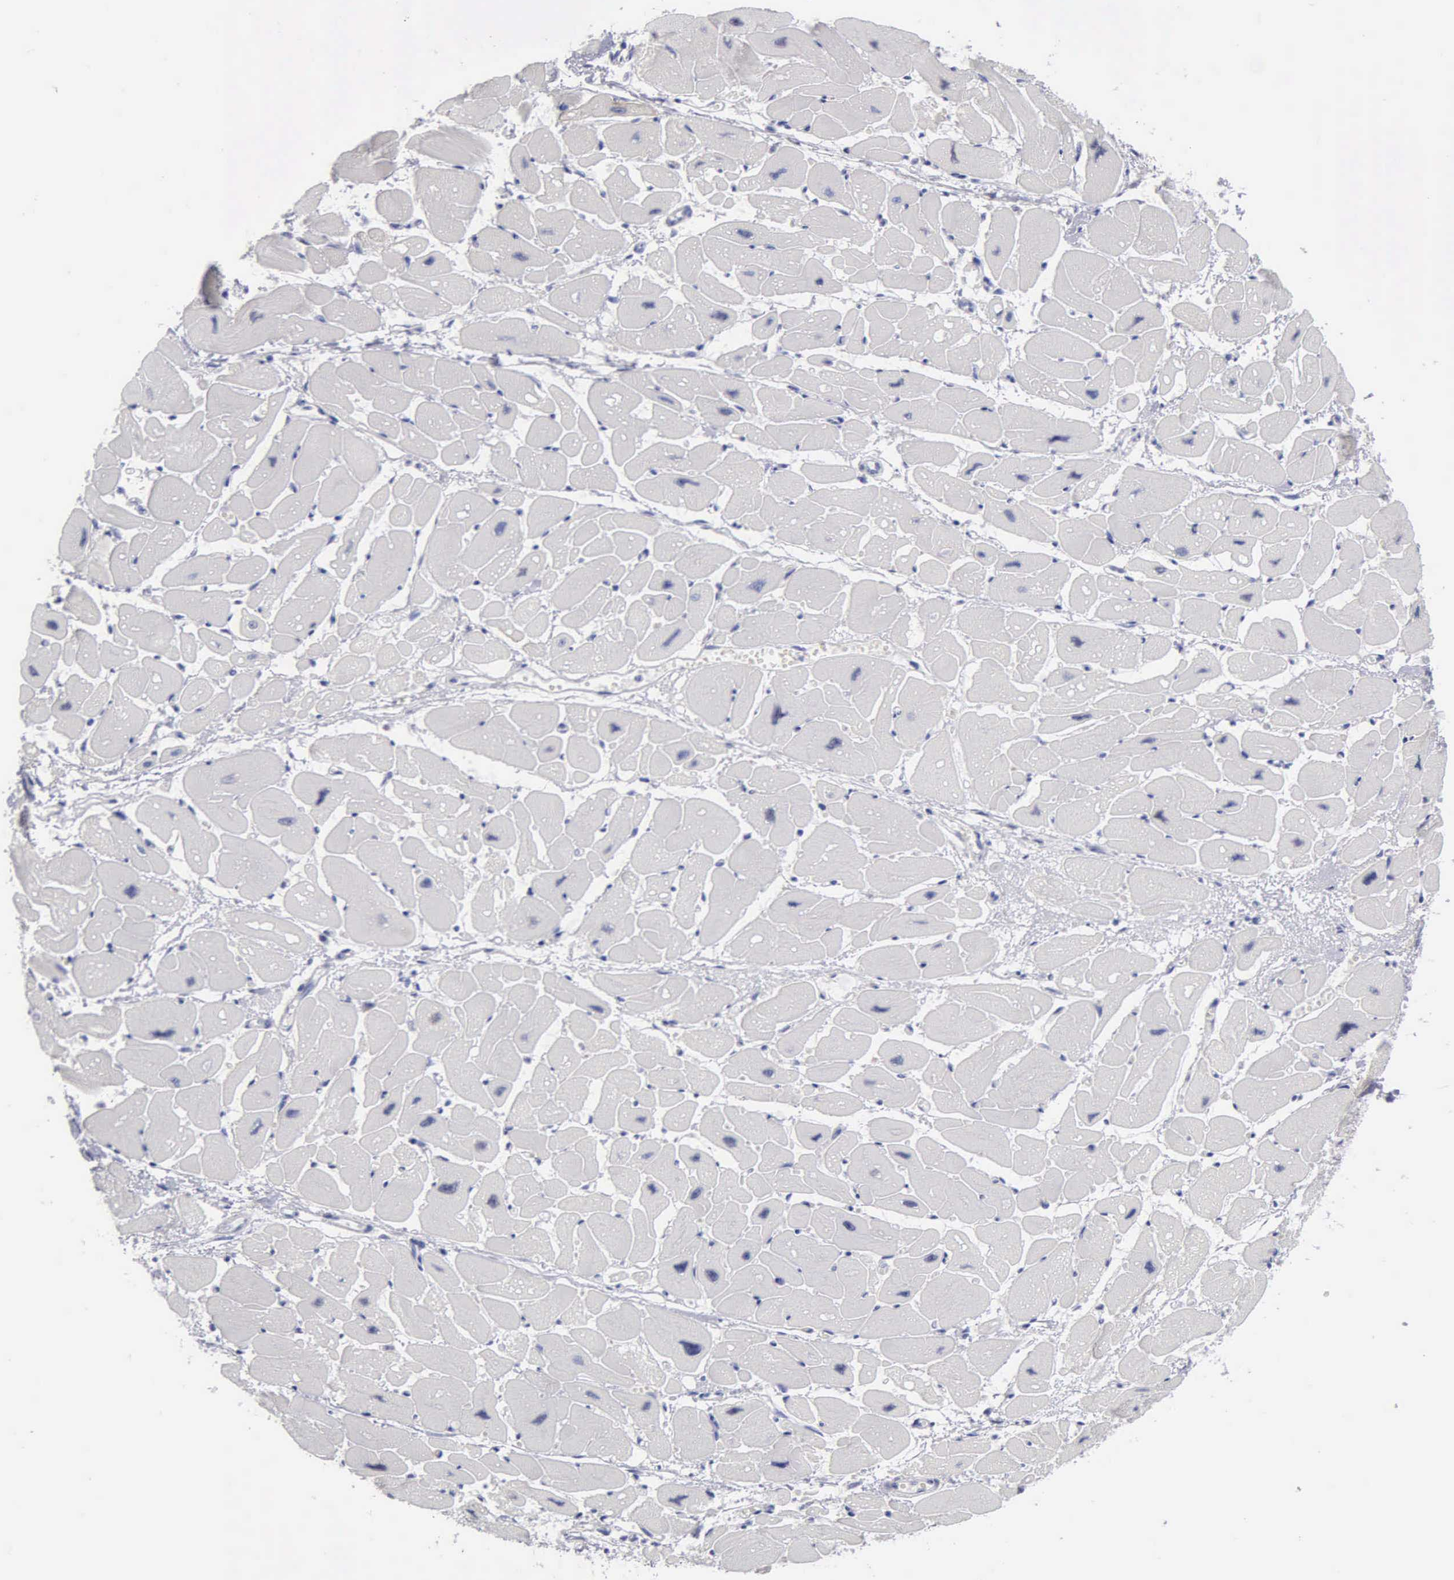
{"staining": {"intensity": "negative", "quantity": "none", "location": "none"}, "tissue": "heart muscle", "cell_type": "Cardiomyocytes", "image_type": "normal", "snomed": [{"axis": "morphology", "description": "Normal tissue, NOS"}, {"axis": "topography", "description": "Heart"}], "caption": "Immunohistochemistry (IHC) photomicrograph of unremarkable heart muscle: heart muscle stained with DAB demonstrates no significant protein expression in cardiomyocytes. Brightfield microscopy of IHC stained with DAB (brown) and hematoxylin (blue), captured at high magnification.", "gene": "CCNG1", "patient": {"sex": "female", "age": 54}}